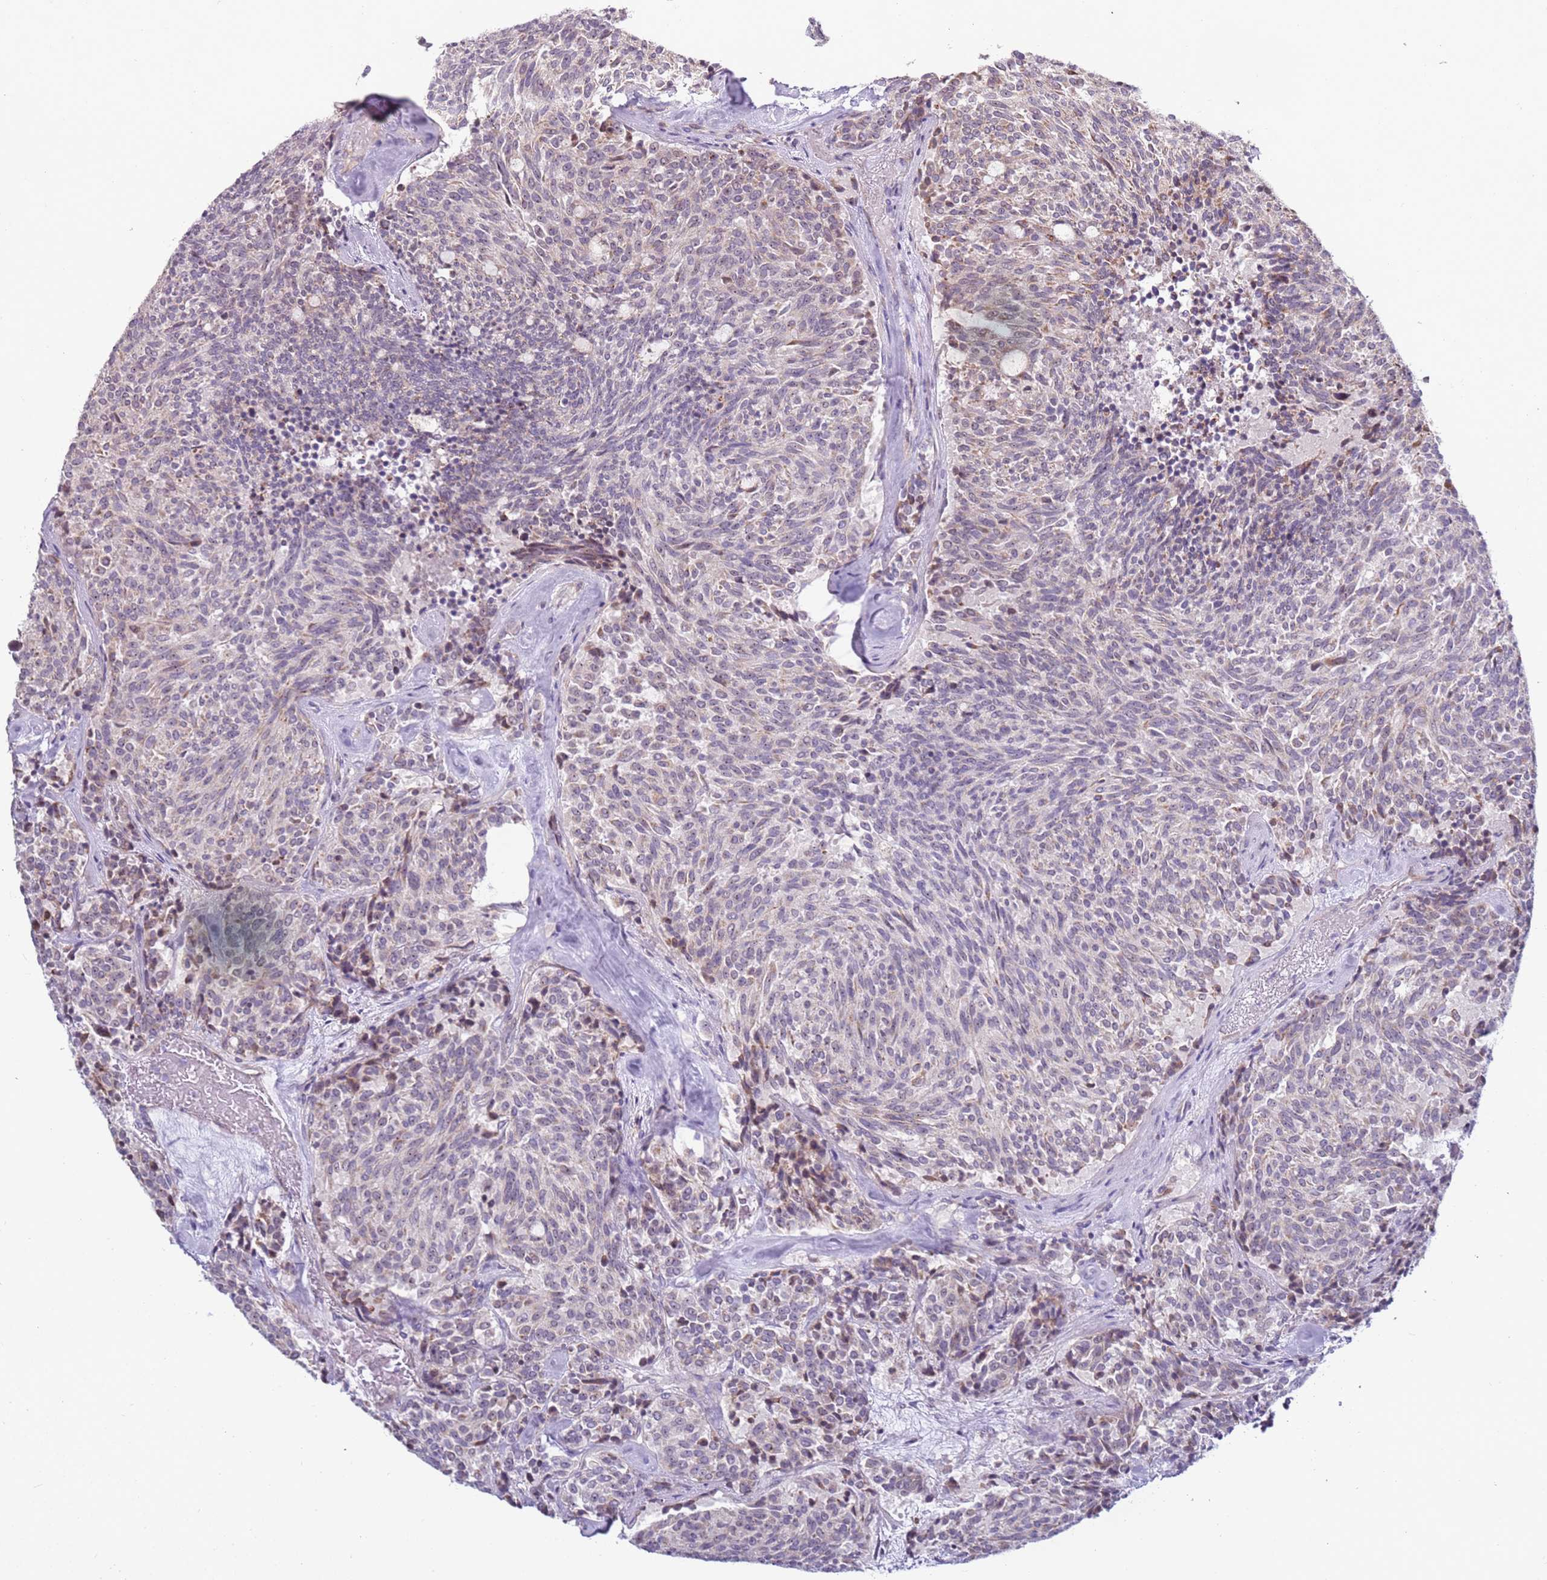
{"staining": {"intensity": "negative", "quantity": "none", "location": "none"}, "tissue": "carcinoid", "cell_type": "Tumor cells", "image_type": "cancer", "snomed": [{"axis": "morphology", "description": "Carcinoid, malignant, NOS"}, {"axis": "topography", "description": "Pancreas"}], "caption": "This is a photomicrograph of immunohistochemistry staining of carcinoid, which shows no expression in tumor cells.", "gene": "UCMA", "patient": {"sex": "female", "age": 54}}